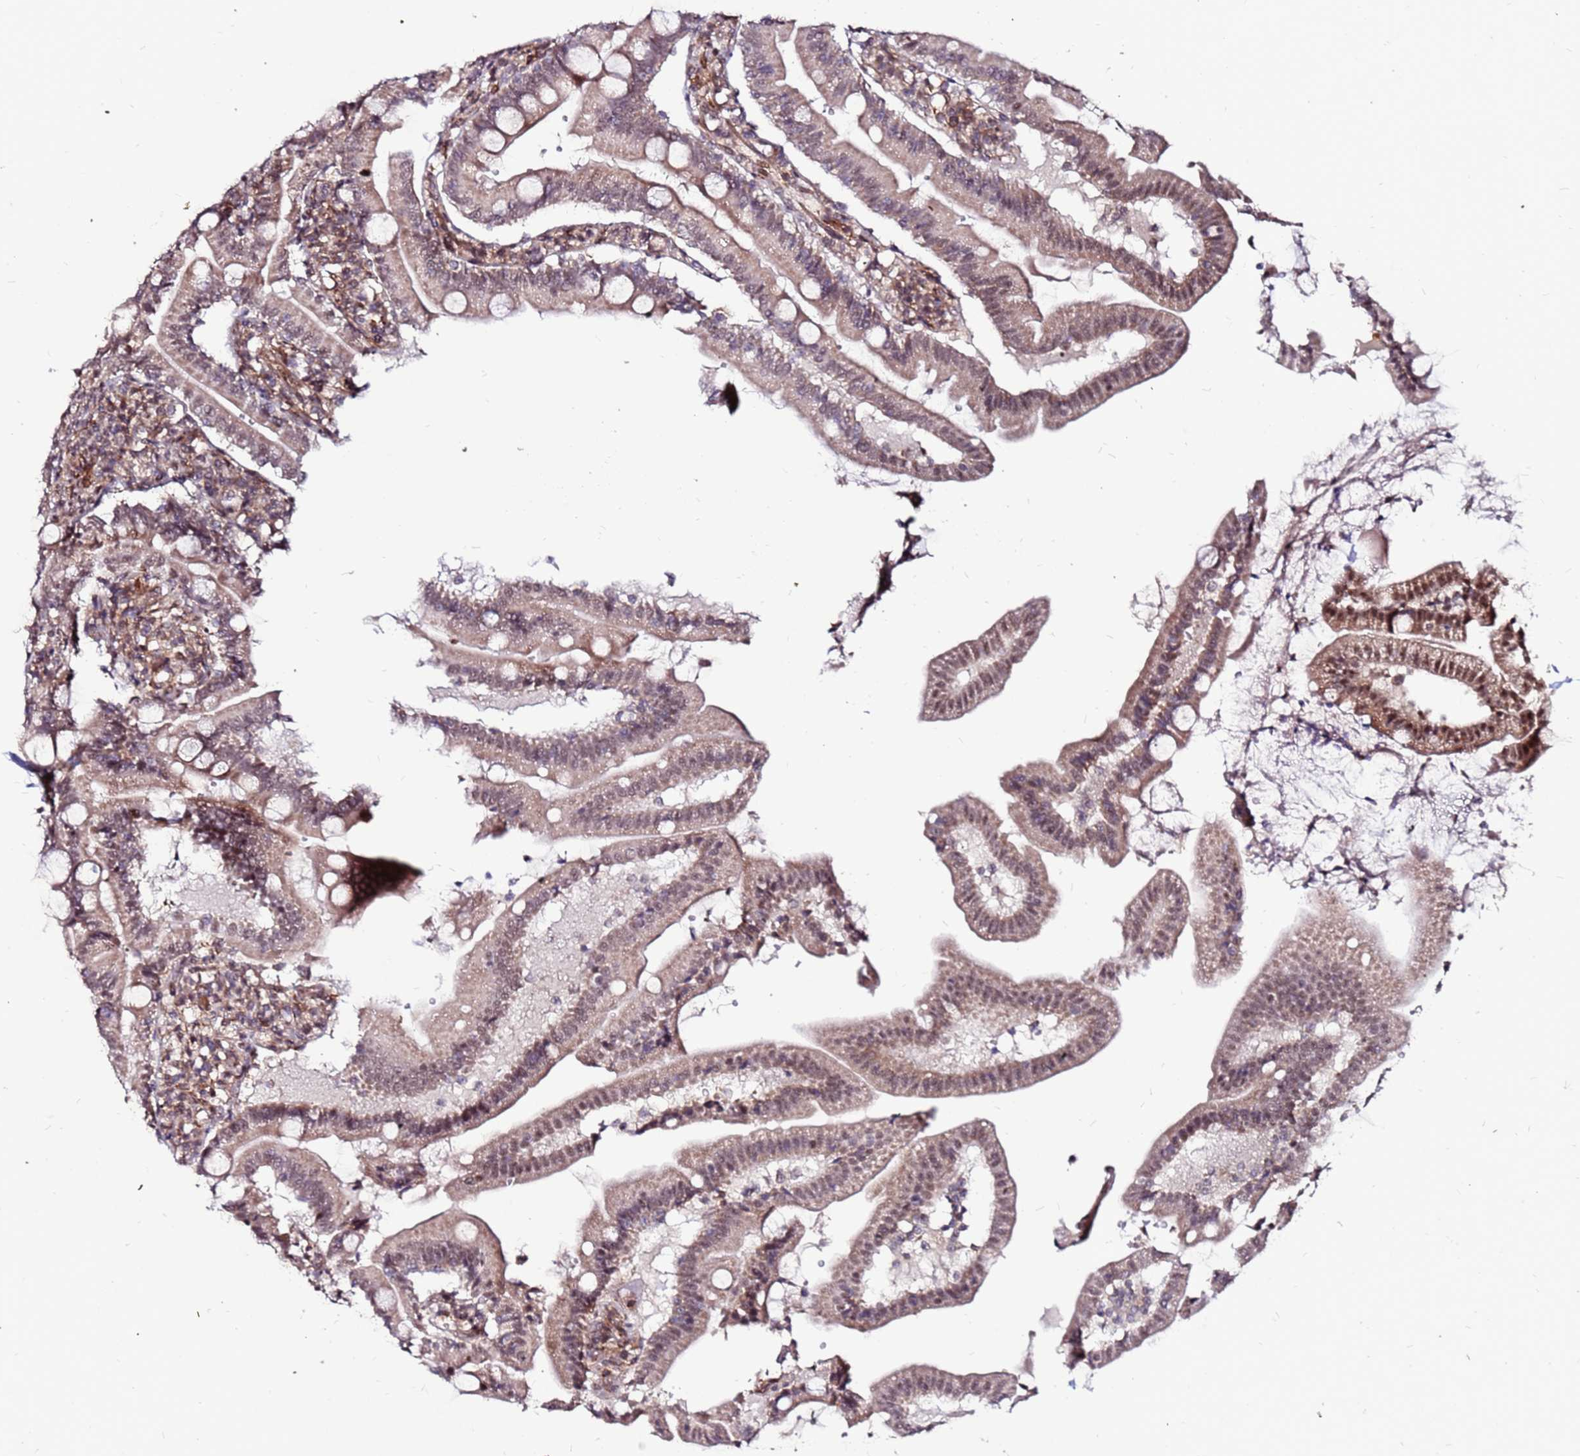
{"staining": {"intensity": "moderate", "quantity": ">75%", "location": "cytoplasmic/membranous,nuclear"}, "tissue": "duodenum", "cell_type": "Glandular cells", "image_type": "normal", "snomed": [{"axis": "morphology", "description": "Normal tissue, NOS"}, {"axis": "topography", "description": "Duodenum"}], "caption": "IHC staining of benign duodenum, which demonstrates medium levels of moderate cytoplasmic/membranous,nuclear expression in approximately >75% of glandular cells indicating moderate cytoplasmic/membranous,nuclear protein staining. The staining was performed using DAB (brown) for protein detection and nuclei were counterstained in hematoxylin (blue).", "gene": "CLK3", "patient": {"sex": "female", "age": 67}}